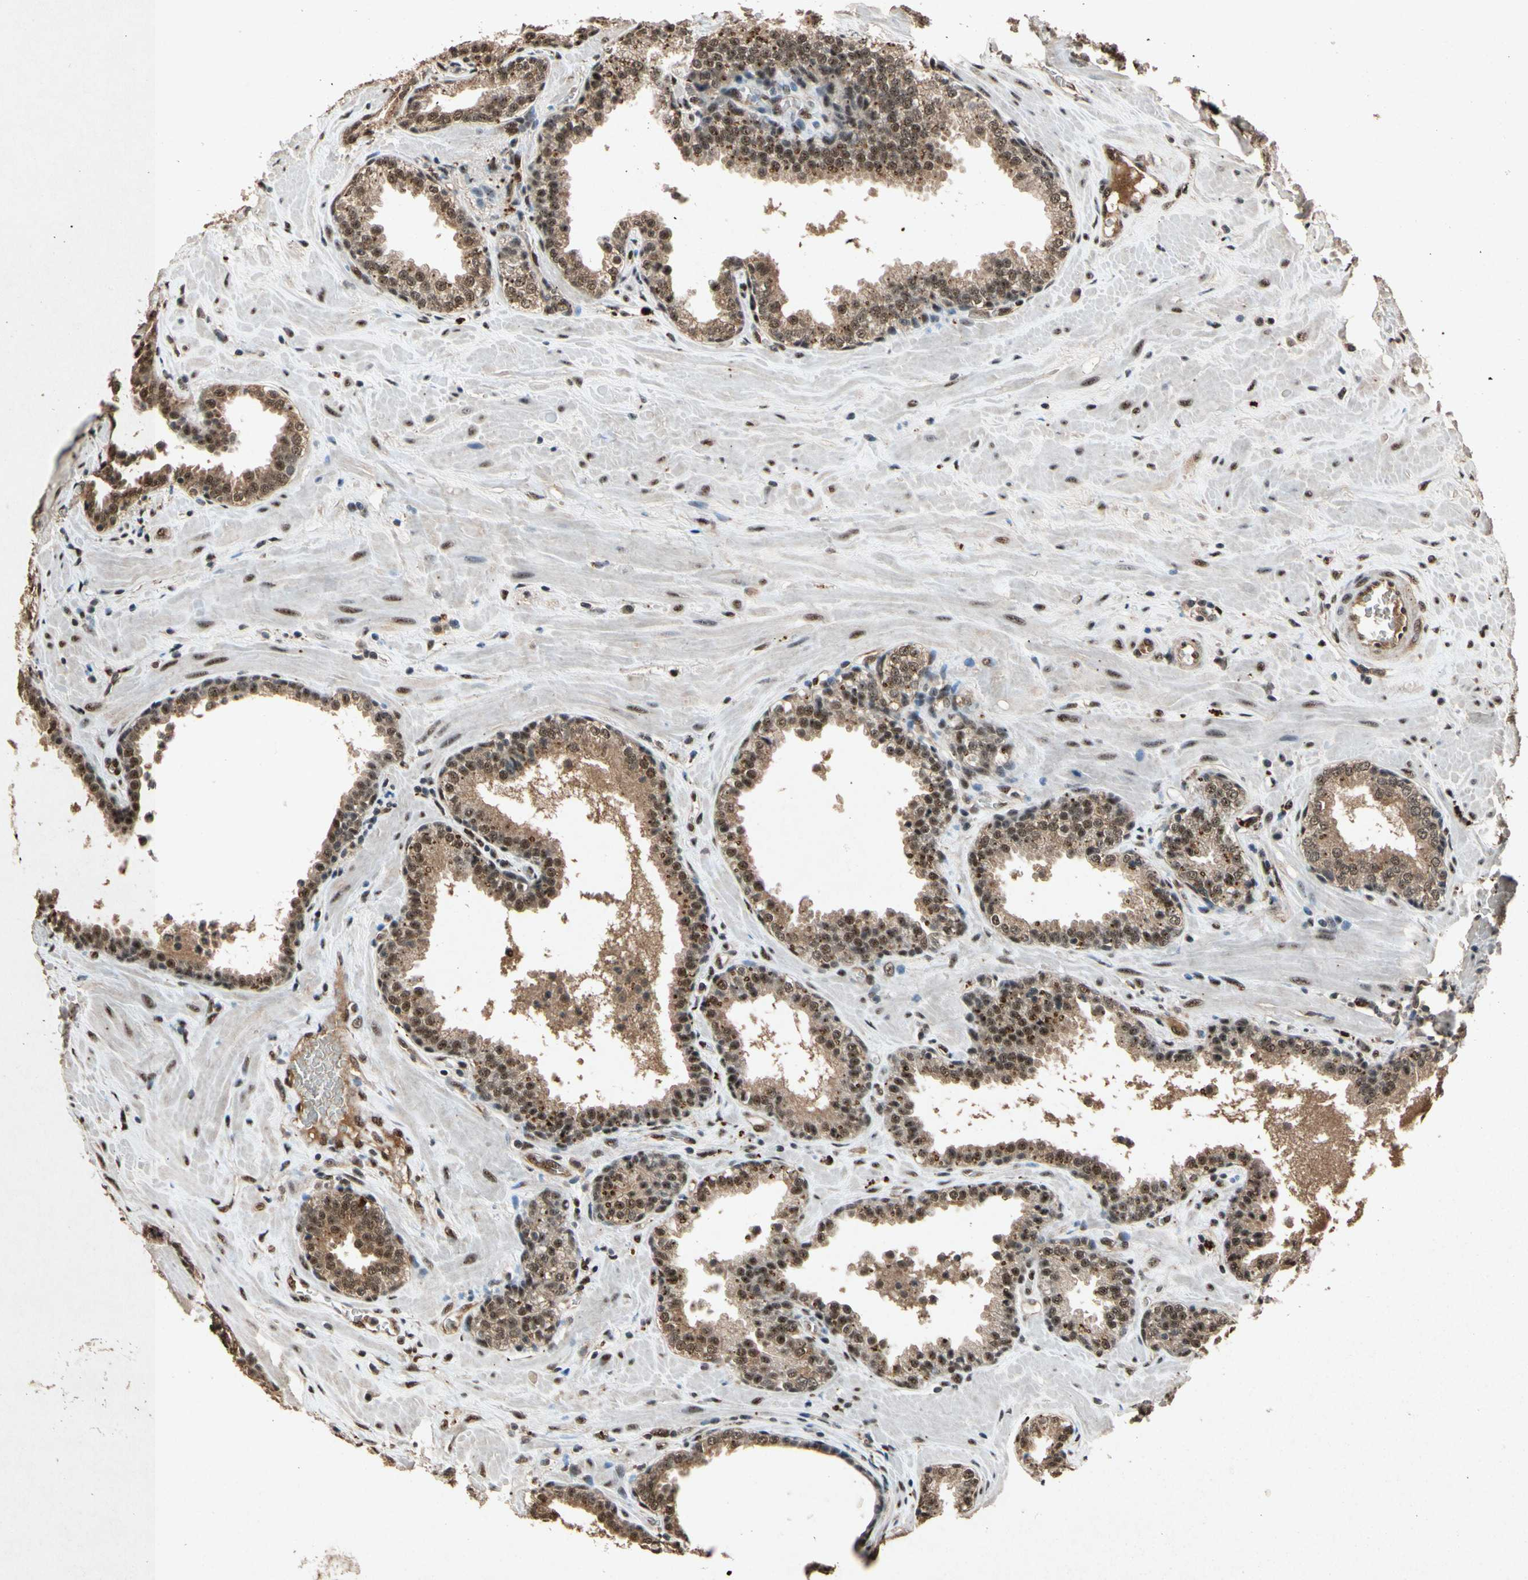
{"staining": {"intensity": "moderate", "quantity": ">75%", "location": "cytoplasmic/membranous,nuclear"}, "tissue": "prostate", "cell_type": "Glandular cells", "image_type": "normal", "snomed": [{"axis": "morphology", "description": "Normal tissue, NOS"}, {"axis": "topography", "description": "Prostate"}], "caption": "Immunohistochemistry (IHC) image of unremarkable human prostate stained for a protein (brown), which shows medium levels of moderate cytoplasmic/membranous,nuclear expression in approximately >75% of glandular cells.", "gene": "PML", "patient": {"sex": "male", "age": 51}}